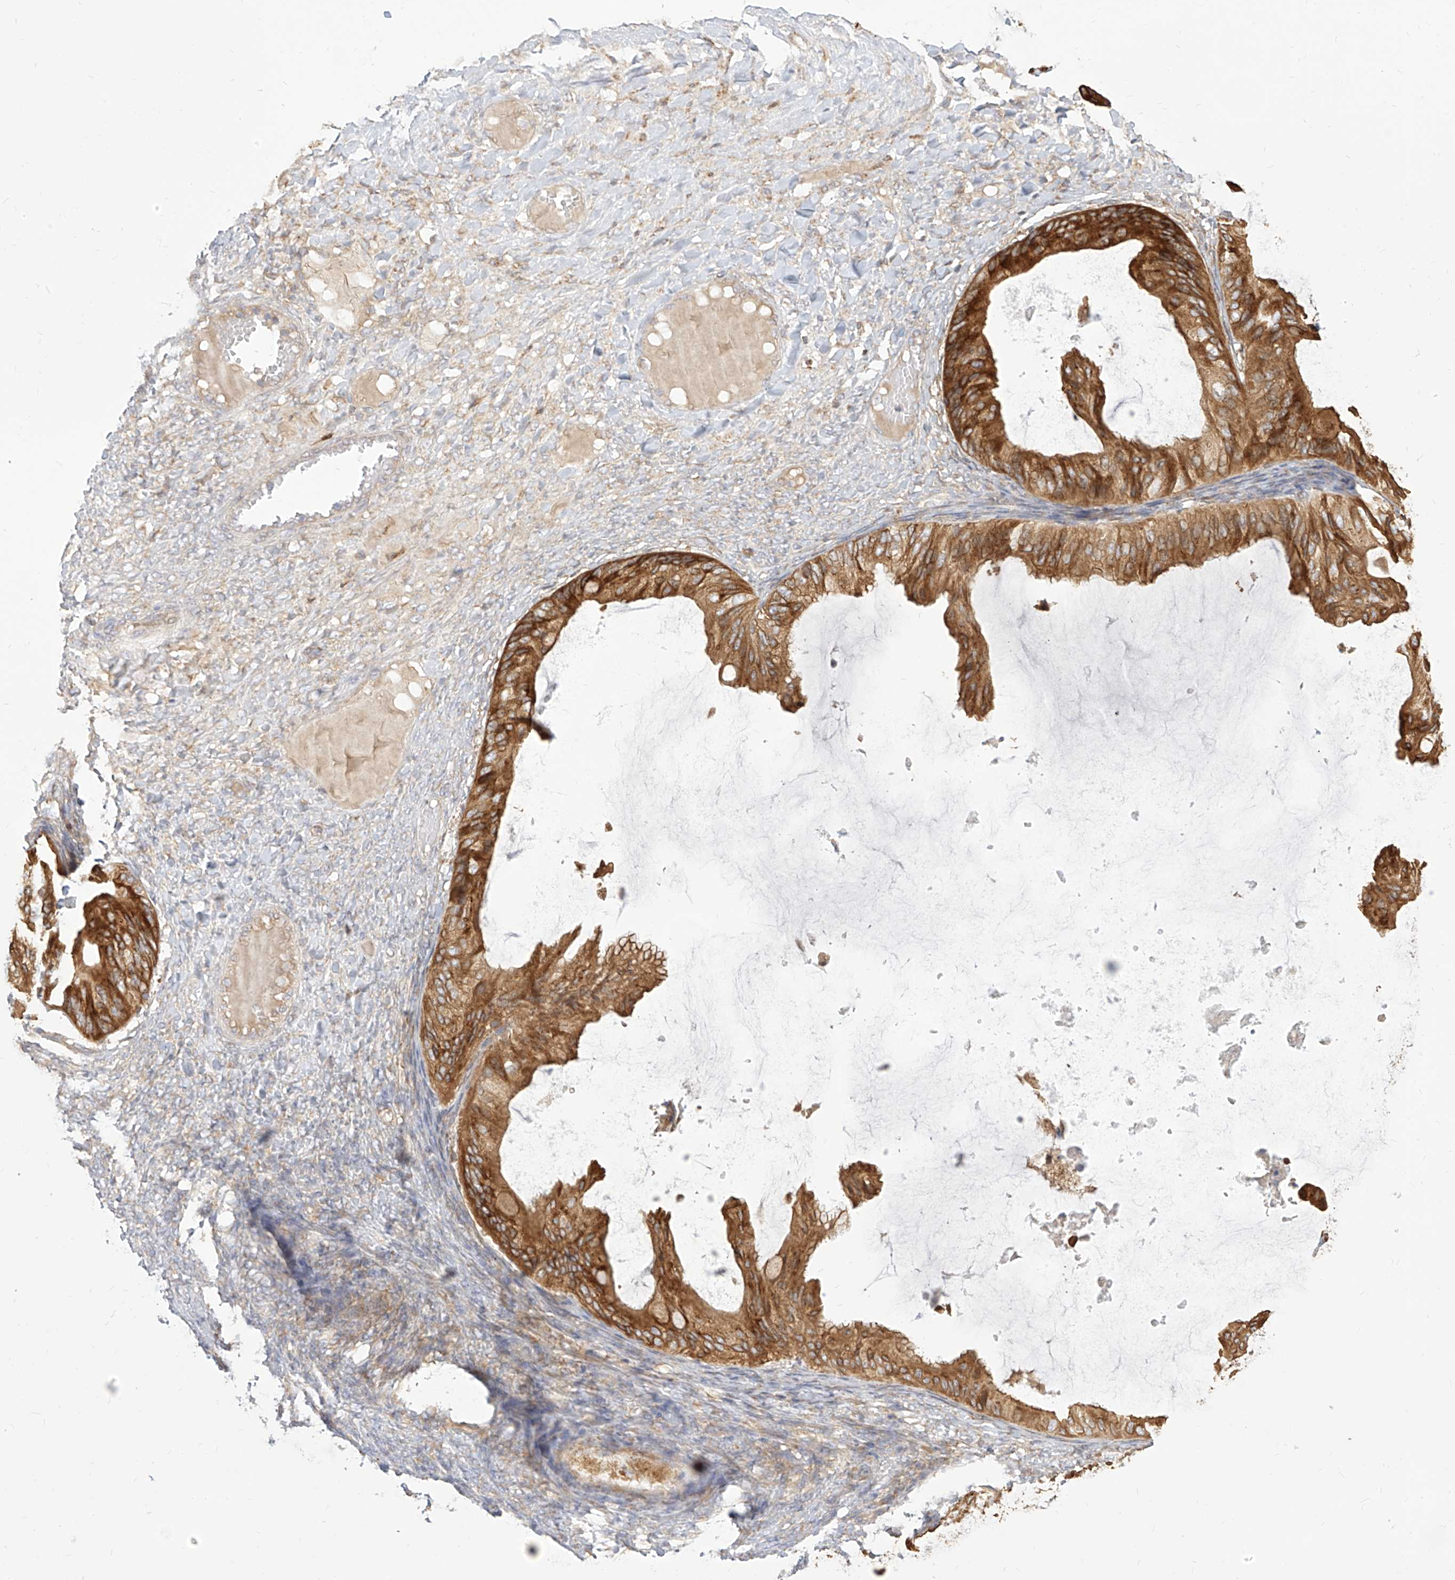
{"staining": {"intensity": "strong", "quantity": ">75%", "location": "cytoplasmic/membranous"}, "tissue": "ovarian cancer", "cell_type": "Tumor cells", "image_type": "cancer", "snomed": [{"axis": "morphology", "description": "Cystadenocarcinoma, mucinous, NOS"}, {"axis": "topography", "description": "Ovary"}], "caption": "Immunohistochemistry image of neoplastic tissue: human ovarian cancer (mucinous cystadenocarcinoma) stained using immunohistochemistry shows high levels of strong protein expression localized specifically in the cytoplasmic/membranous of tumor cells, appearing as a cytoplasmic/membranous brown color.", "gene": "FAM83B", "patient": {"sex": "female", "age": 61}}